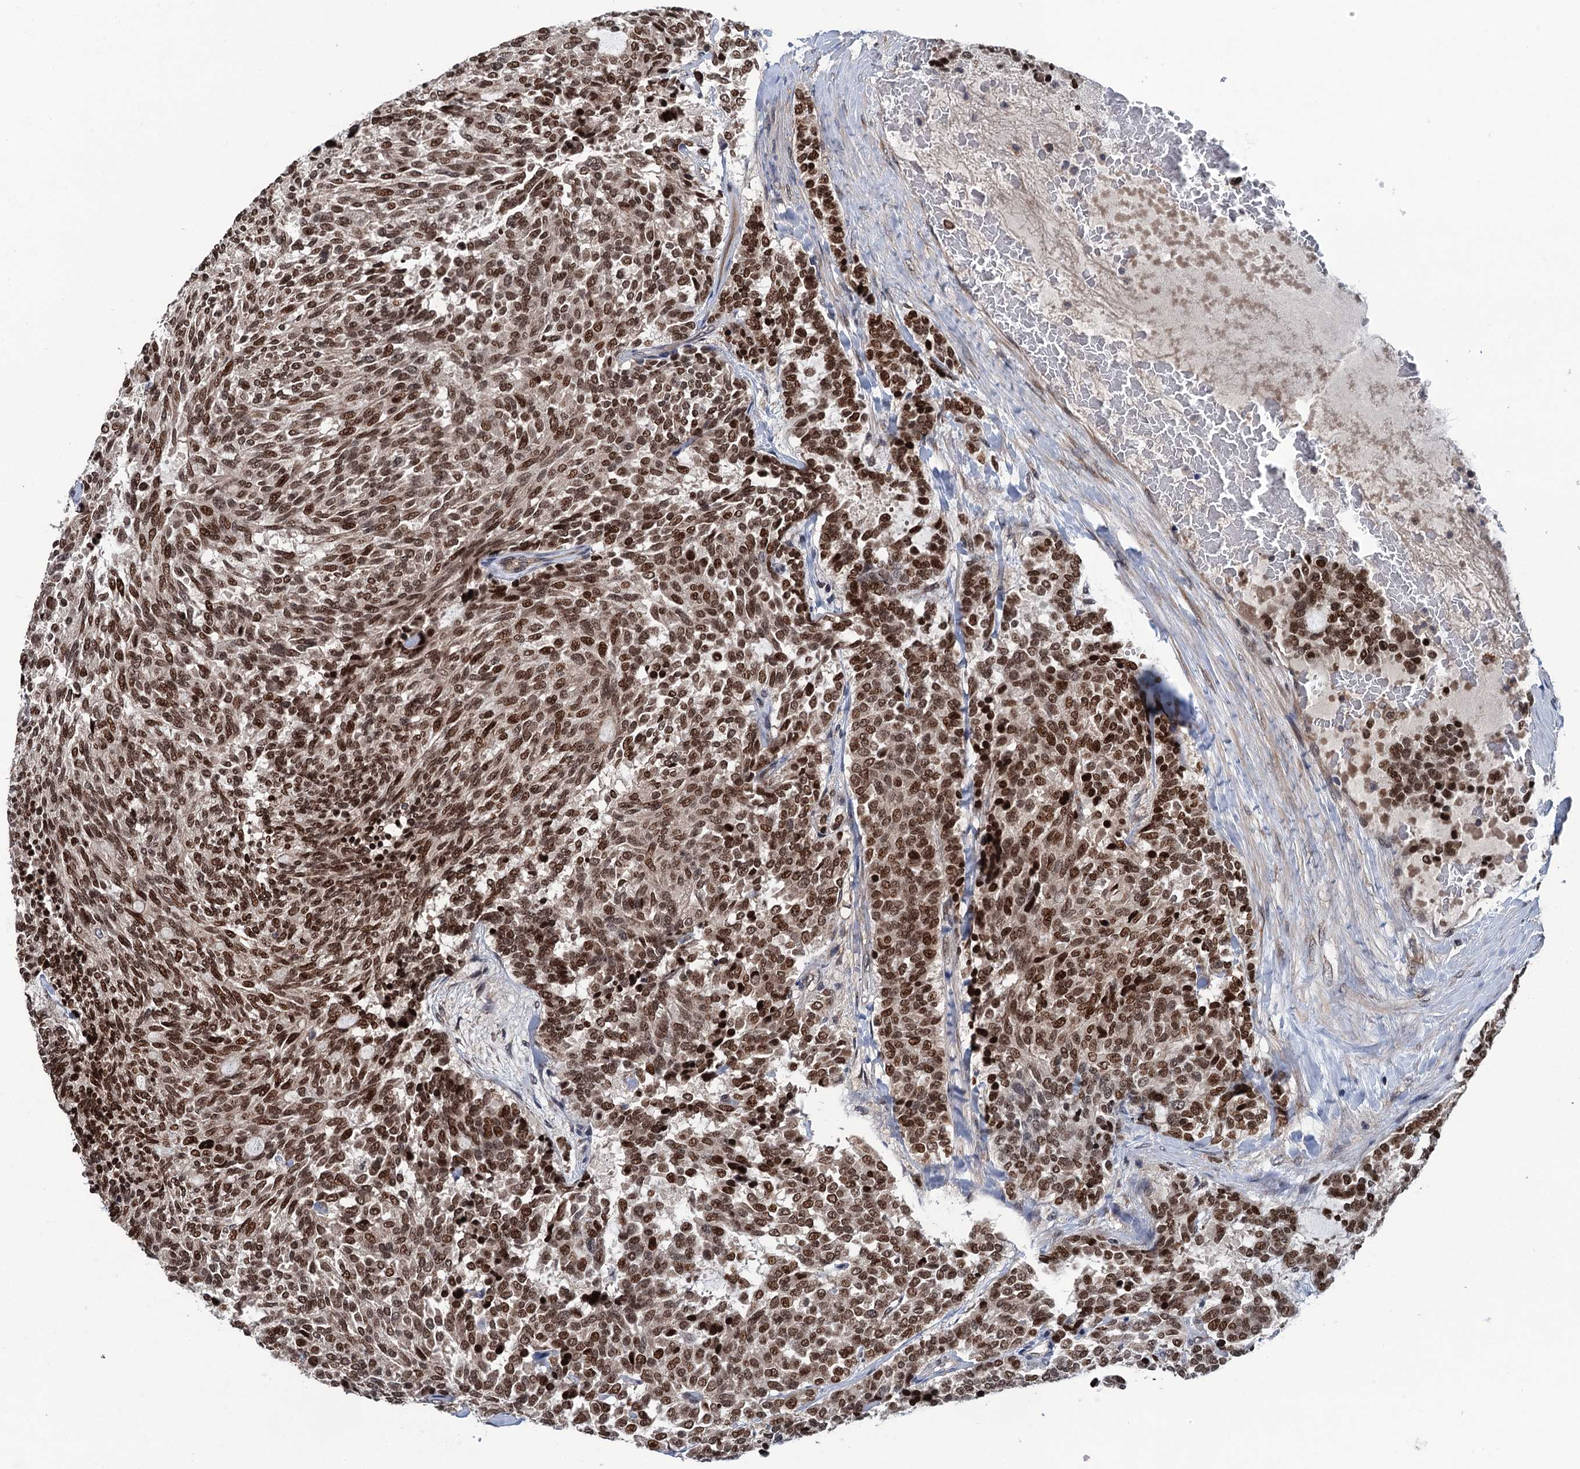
{"staining": {"intensity": "strong", "quantity": ">75%", "location": "nuclear"}, "tissue": "carcinoid", "cell_type": "Tumor cells", "image_type": "cancer", "snomed": [{"axis": "morphology", "description": "Carcinoid, malignant, NOS"}, {"axis": "topography", "description": "Pancreas"}], "caption": "Protein expression by immunohistochemistry reveals strong nuclear positivity in about >75% of tumor cells in malignant carcinoid.", "gene": "RASSF4", "patient": {"sex": "female", "age": 54}}